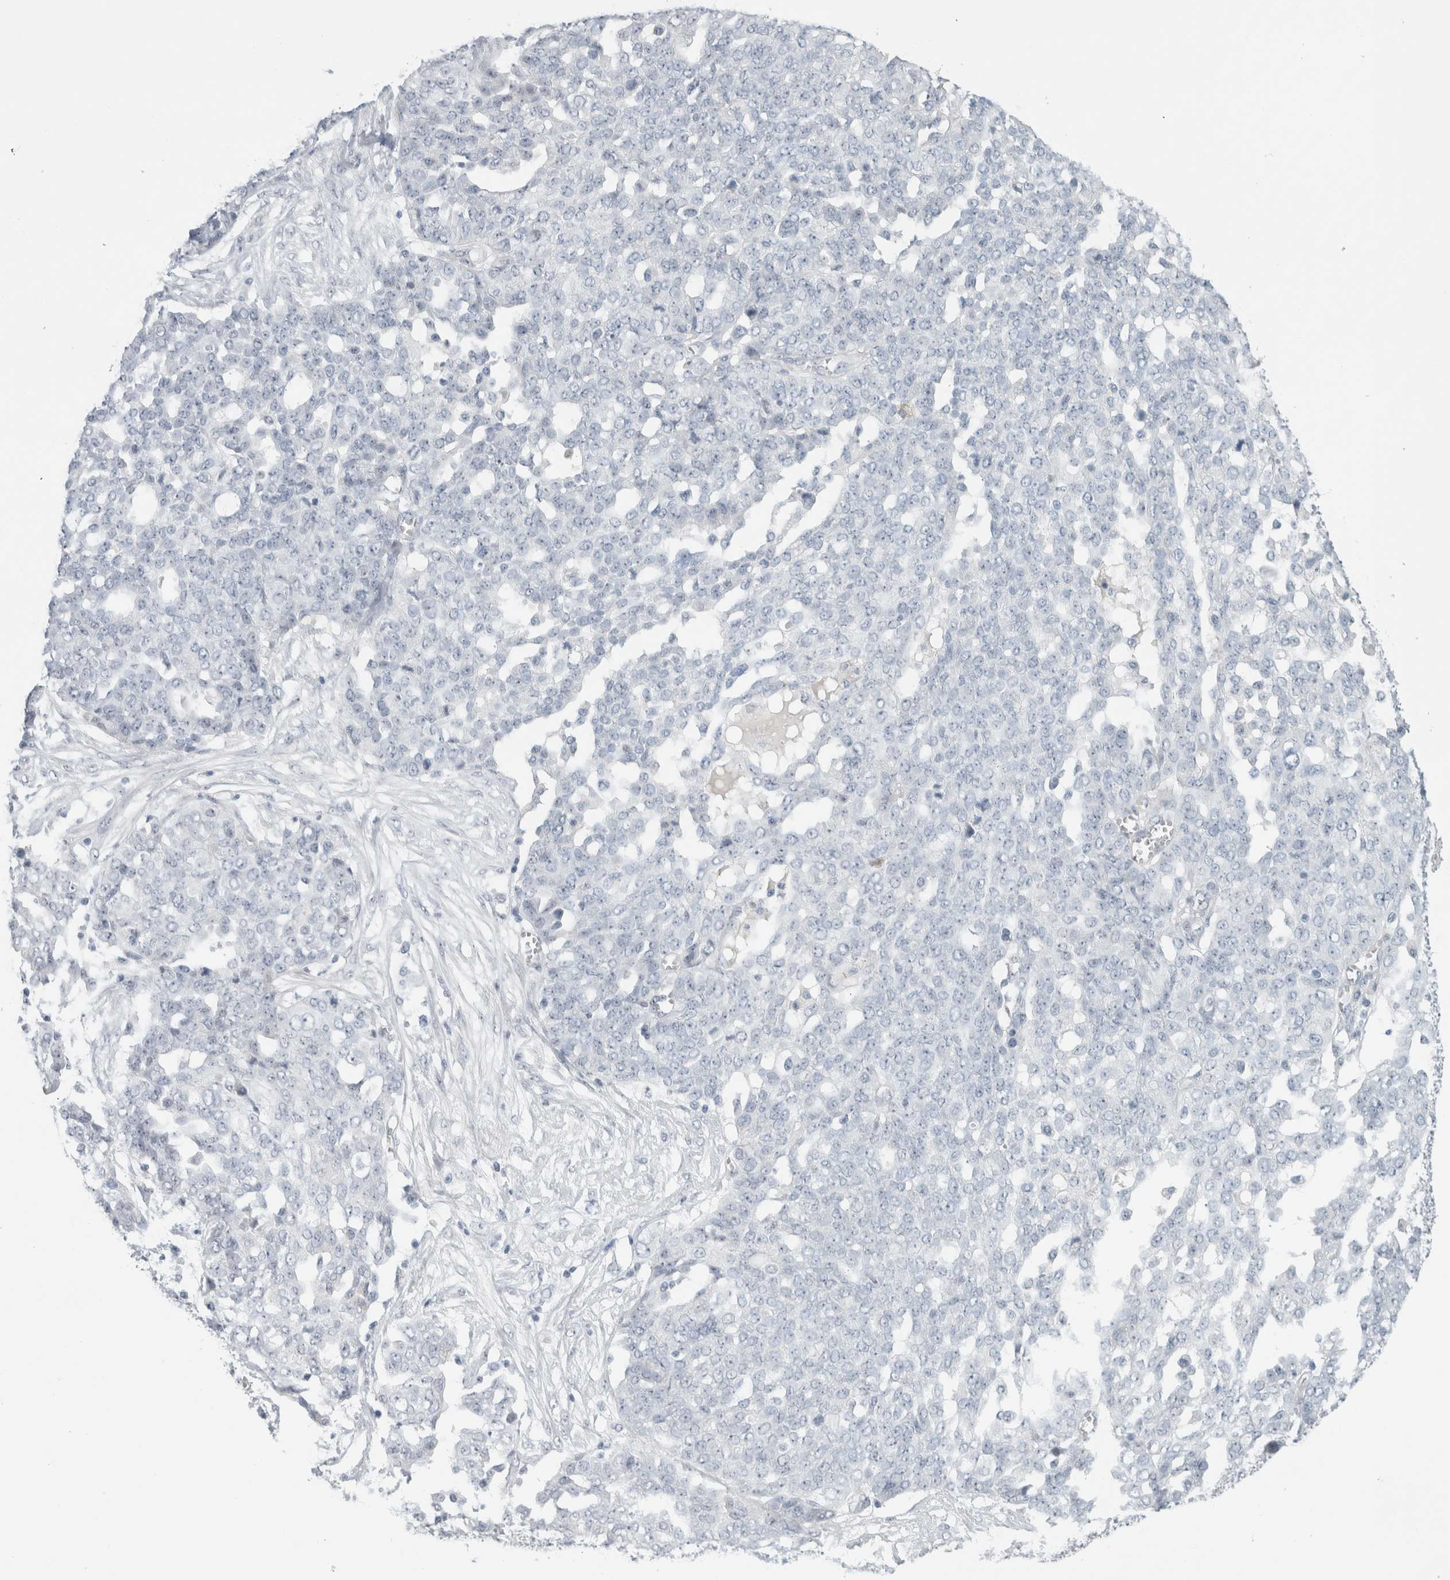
{"staining": {"intensity": "negative", "quantity": "none", "location": "none"}, "tissue": "ovarian cancer", "cell_type": "Tumor cells", "image_type": "cancer", "snomed": [{"axis": "morphology", "description": "Cystadenocarcinoma, serous, NOS"}, {"axis": "topography", "description": "Soft tissue"}, {"axis": "topography", "description": "Ovary"}], "caption": "High magnification brightfield microscopy of ovarian cancer (serous cystadenocarcinoma) stained with DAB (3,3'-diaminobenzidine) (brown) and counterstained with hematoxylin (blue): tumor cells show no significant staining. (DAB immunohistochemistry, high magnification).", "gene": "FMR1NB", "patient": {"sex": "female", "age": 57}}